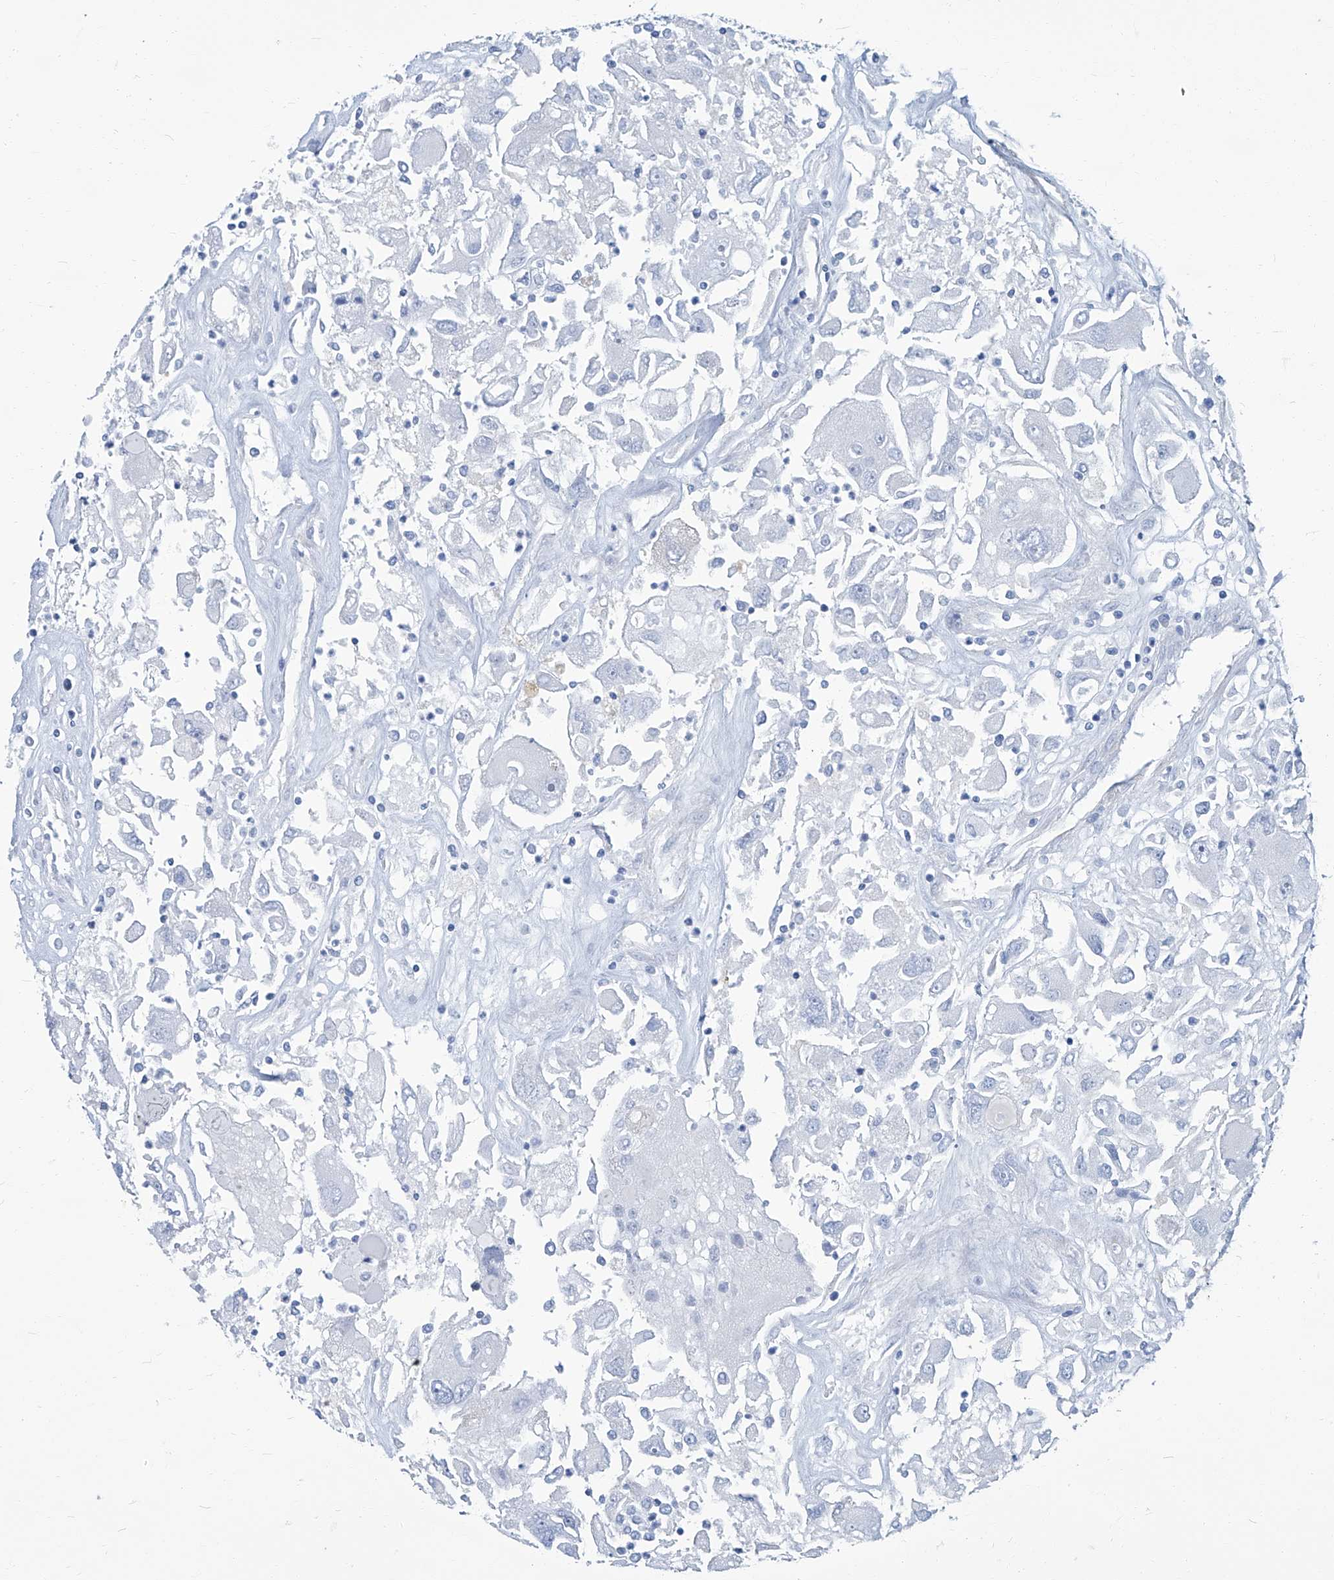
{"staining": {"intensity": "negative", "quantity": "none", "location": "none"}, "tissue": "renal cancer", "cell_type": "Tumor cells", "image_type": "cancer", "snomed": [{"axis": "morphology", "description": "Adenocarcinoma, NOS"}, {"axis": "topography", "description": "Kidney"}], "caption": "High magnification brightfield microscopy of renal cancer stained with DAB (3,3'-diaminobenzidine) (brown) and counterstained with hematoxylin (blue): tumor cells show no significant staining.", "gene": "PFKL", "patient": {"sex": "female", "age": 52}}